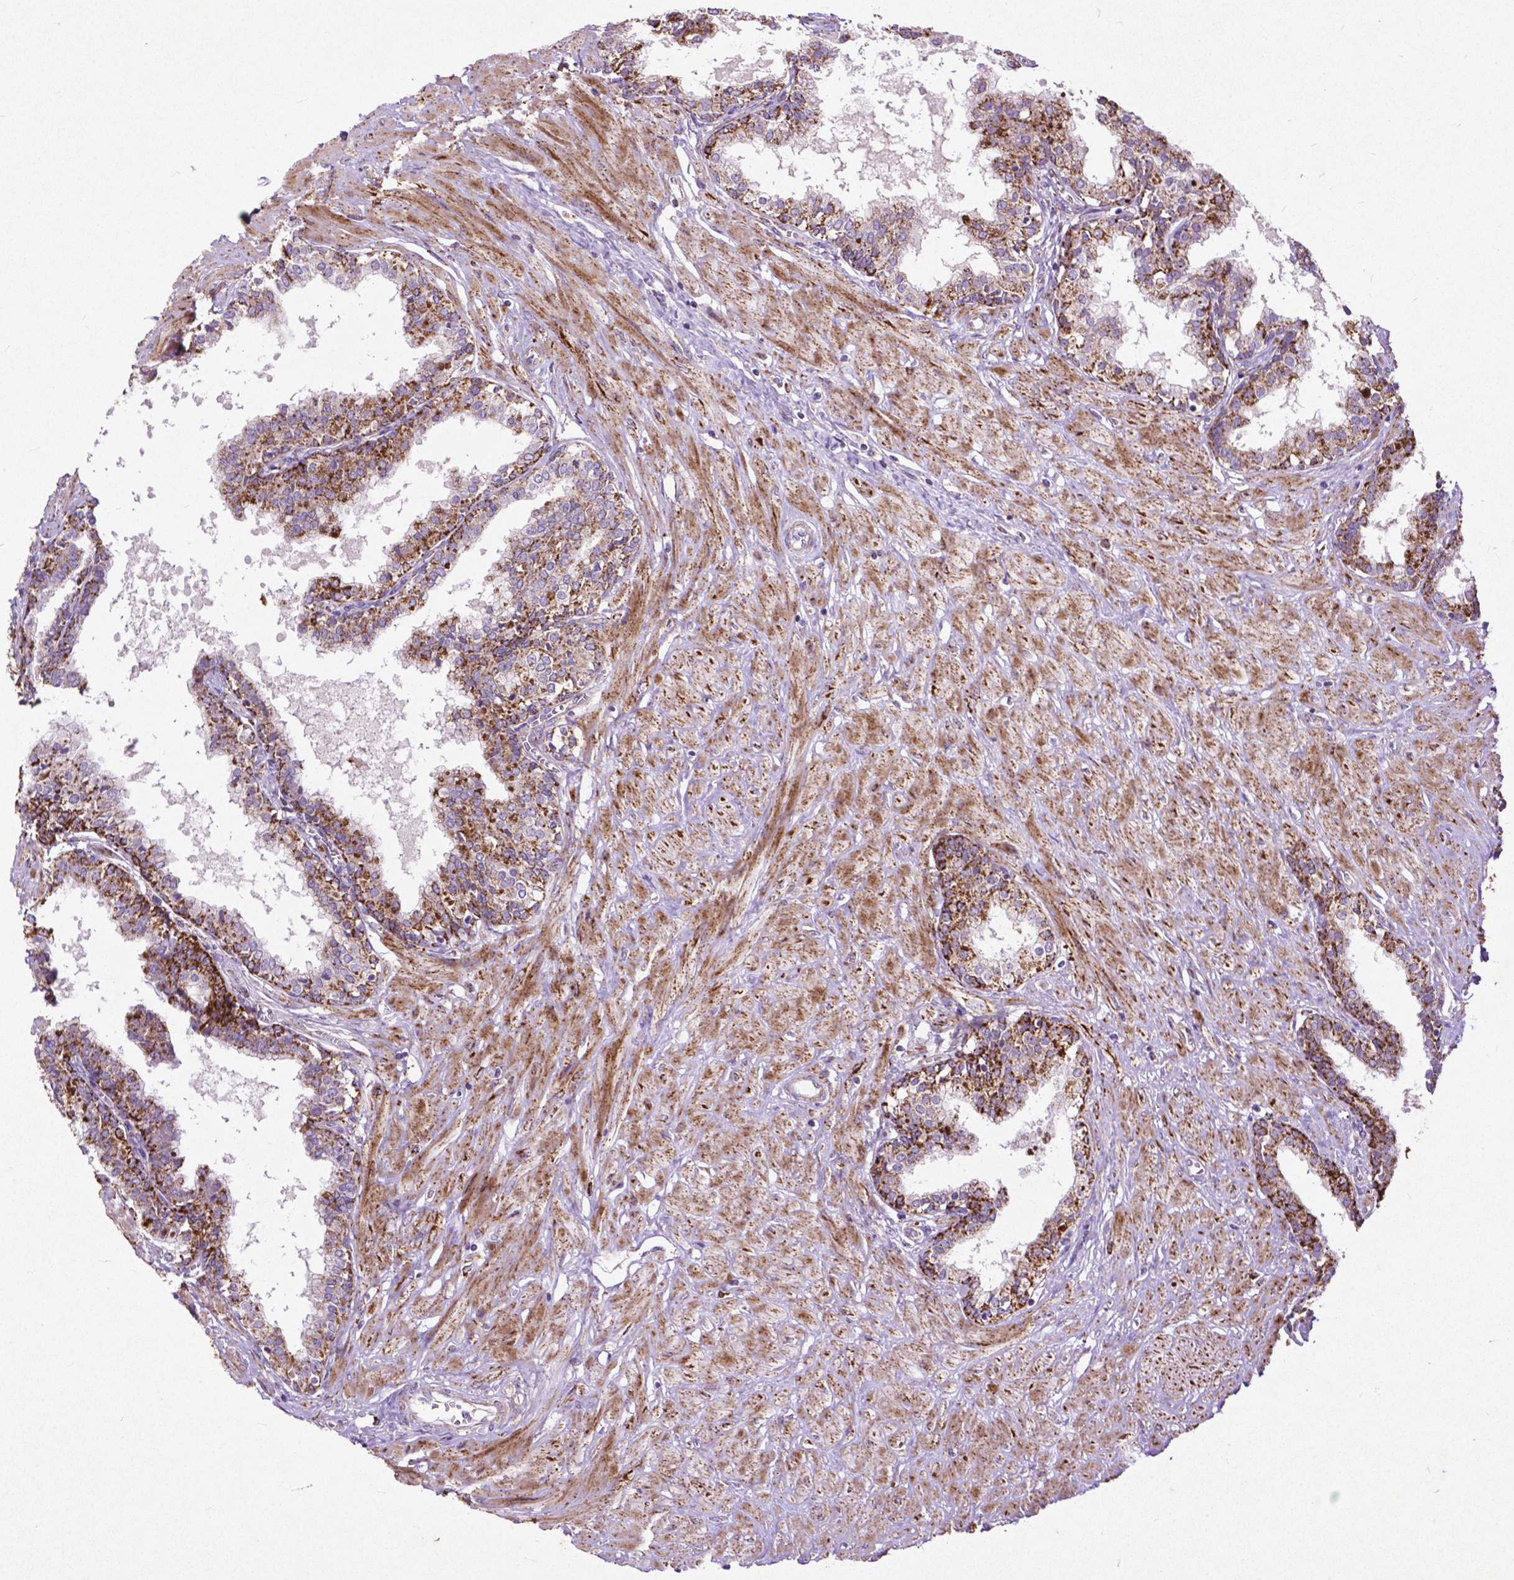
{"staining": {"intensity": "strong", "quantity": "25%-75%", "location": "cytoplasmic/membranous"}, "tissue": "prostate", "cell_type": "Glandular cells", "image_type": "normal", "snomed": [{"axis": "morphology", "description": "Normal tissue, NOS"}, {"axis": "topography", "description": "Prostate"}], "caption": "Normal prostate exhibits strong cytoplasmic/membranous positivity in approximately 25%-75% of glandular cells (Stains: DAB (3,3'-diaminobenzidine) in brown, nuclei in blue, Microscopy: brightfield microscopy at high magnification)..", "gene": "THEGL", "patient": {"sex": "male", "age": 55}}